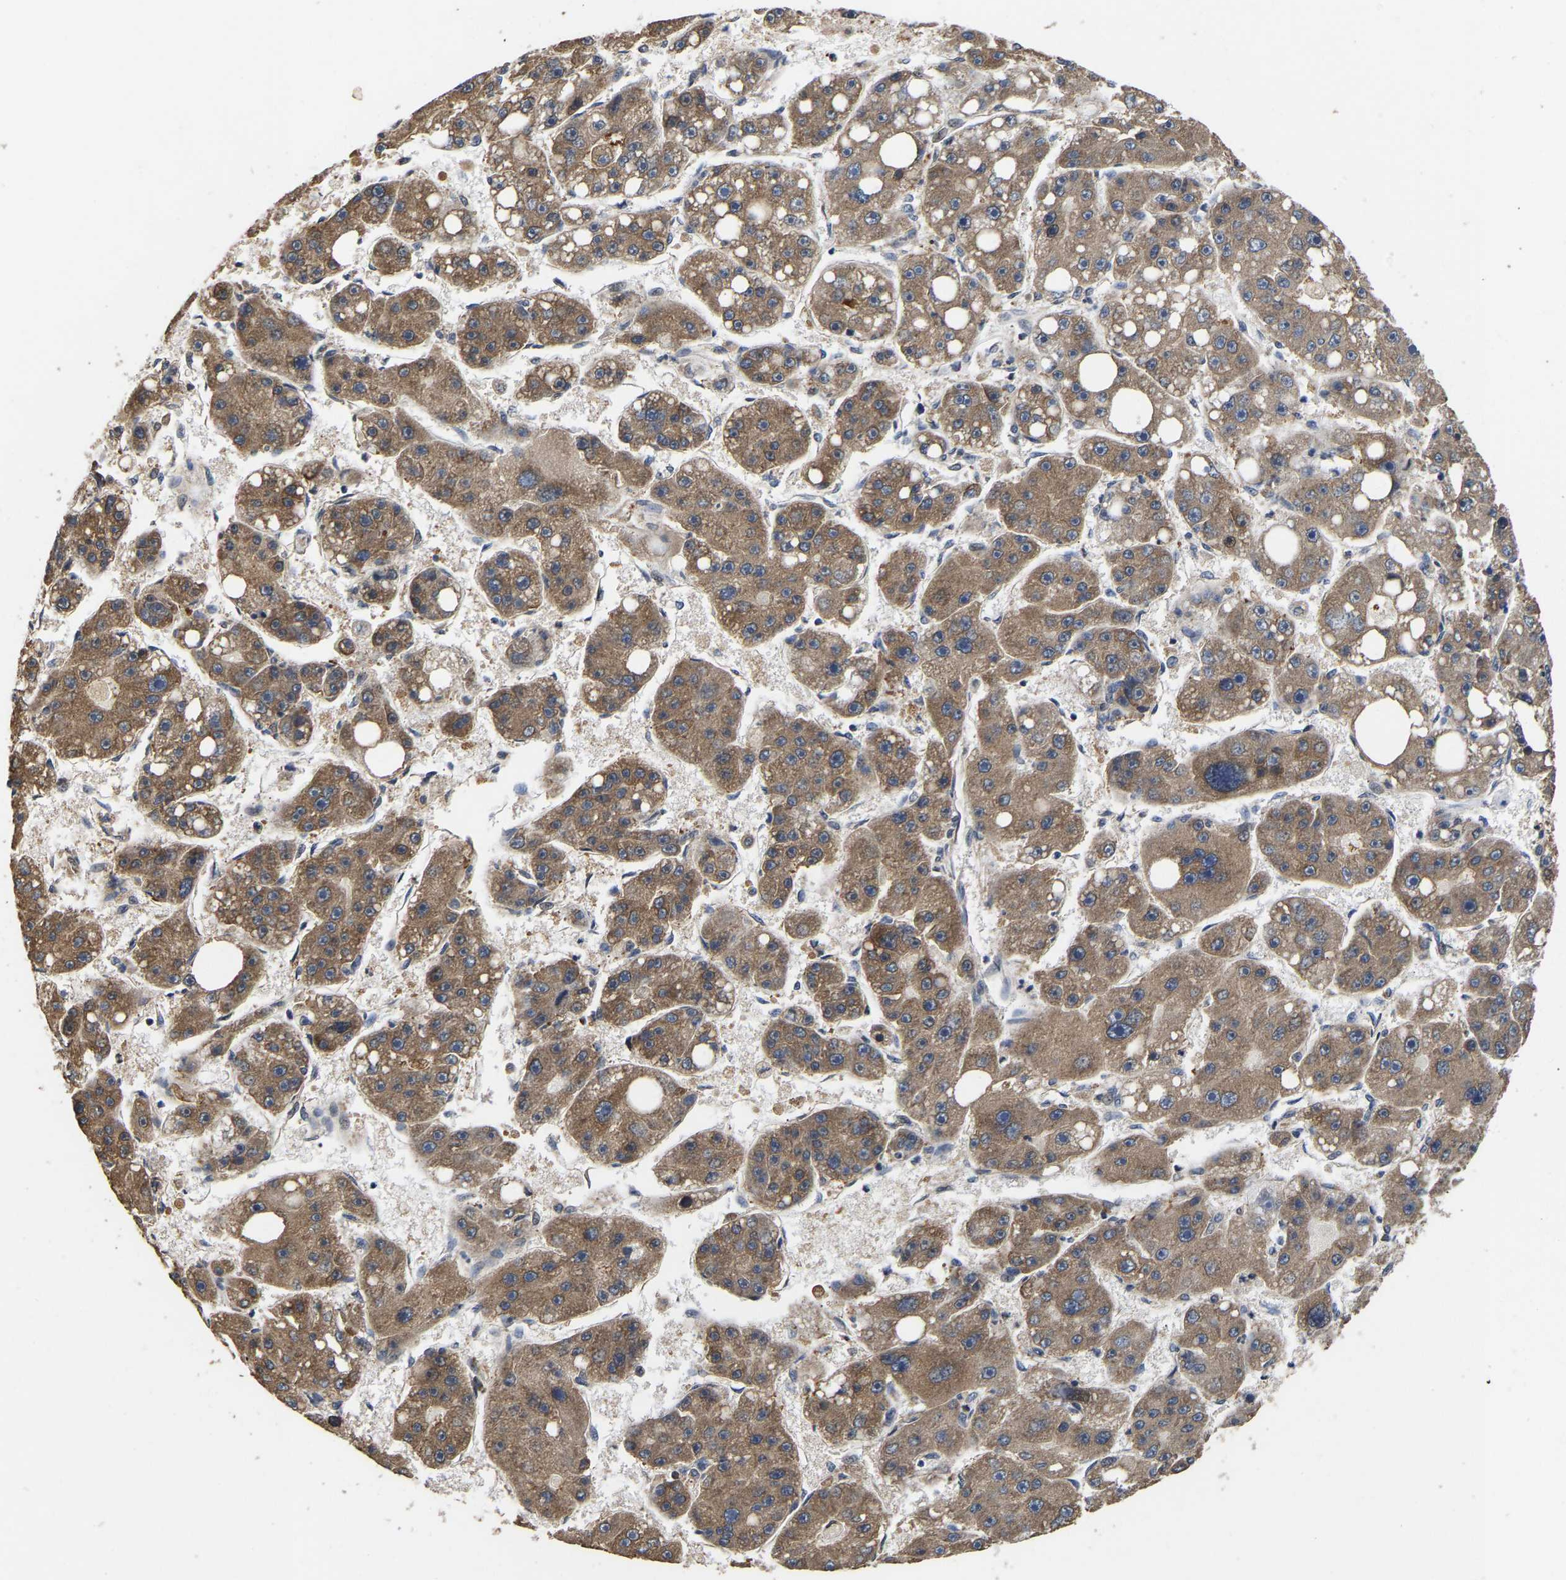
{"staining": {"intensity": "moderate", "quantity": ">75%", "location": "cytoplasmic/membranous"}, "tissue": "liver cancer", "cell_type": "Tumor cells", "image_type": "cancer", "snomed": [{"axis": "morphology", "description": "Carcinoma, Hepatocellular, NOS"}, {"axis": "topography", "description": "Liver"}], "caption": "Tumor cells display medium levels of moderate cytoplasmic/membranous staining in approximately >75% of cells in human liver hepatocellular carcinoma.", "gene": "AIMP2", "patient": {"sex": "female", "age": 61}}